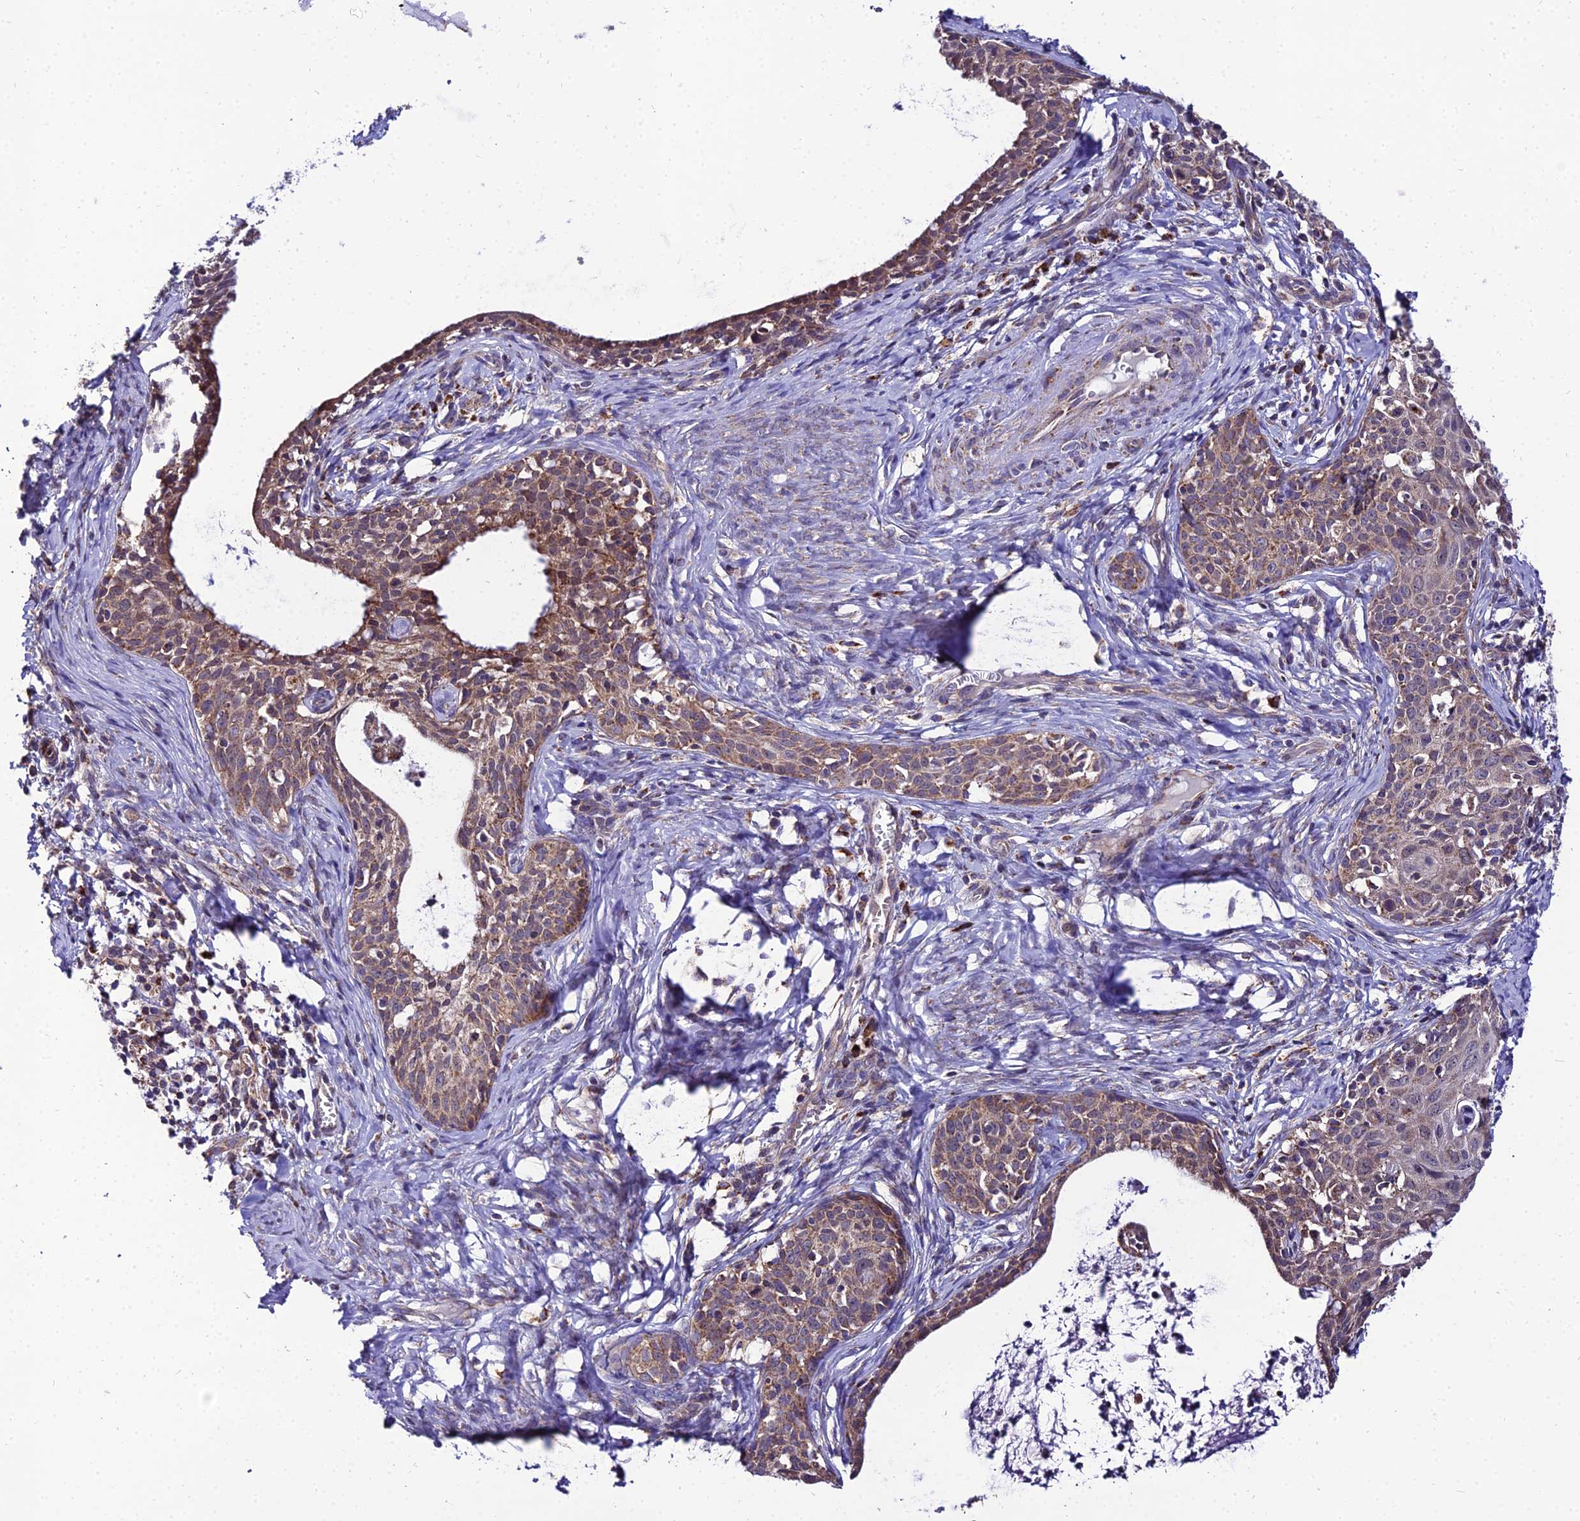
{"staining": {"intensity": "moderate", "quantity": ">75%", "location": "cytoplasmic/membranous"}, "tissue": "cervical cancer", "cell_type": "Tumor cells", "image_type": "cancer", "snomed": [{"axis": "morphology", "description": "Squamous cell carcinoma, NOS"}, {"axis": "topography", "description": "Cervix"}], "caption": "Moderate cytoplasmic/membranous staining is identified in approximately >75% of tumor cells in squamous cell carcinoma (cervical).", "gene": "PSMD2", "patient": {"sex": "female", "age": 52}}